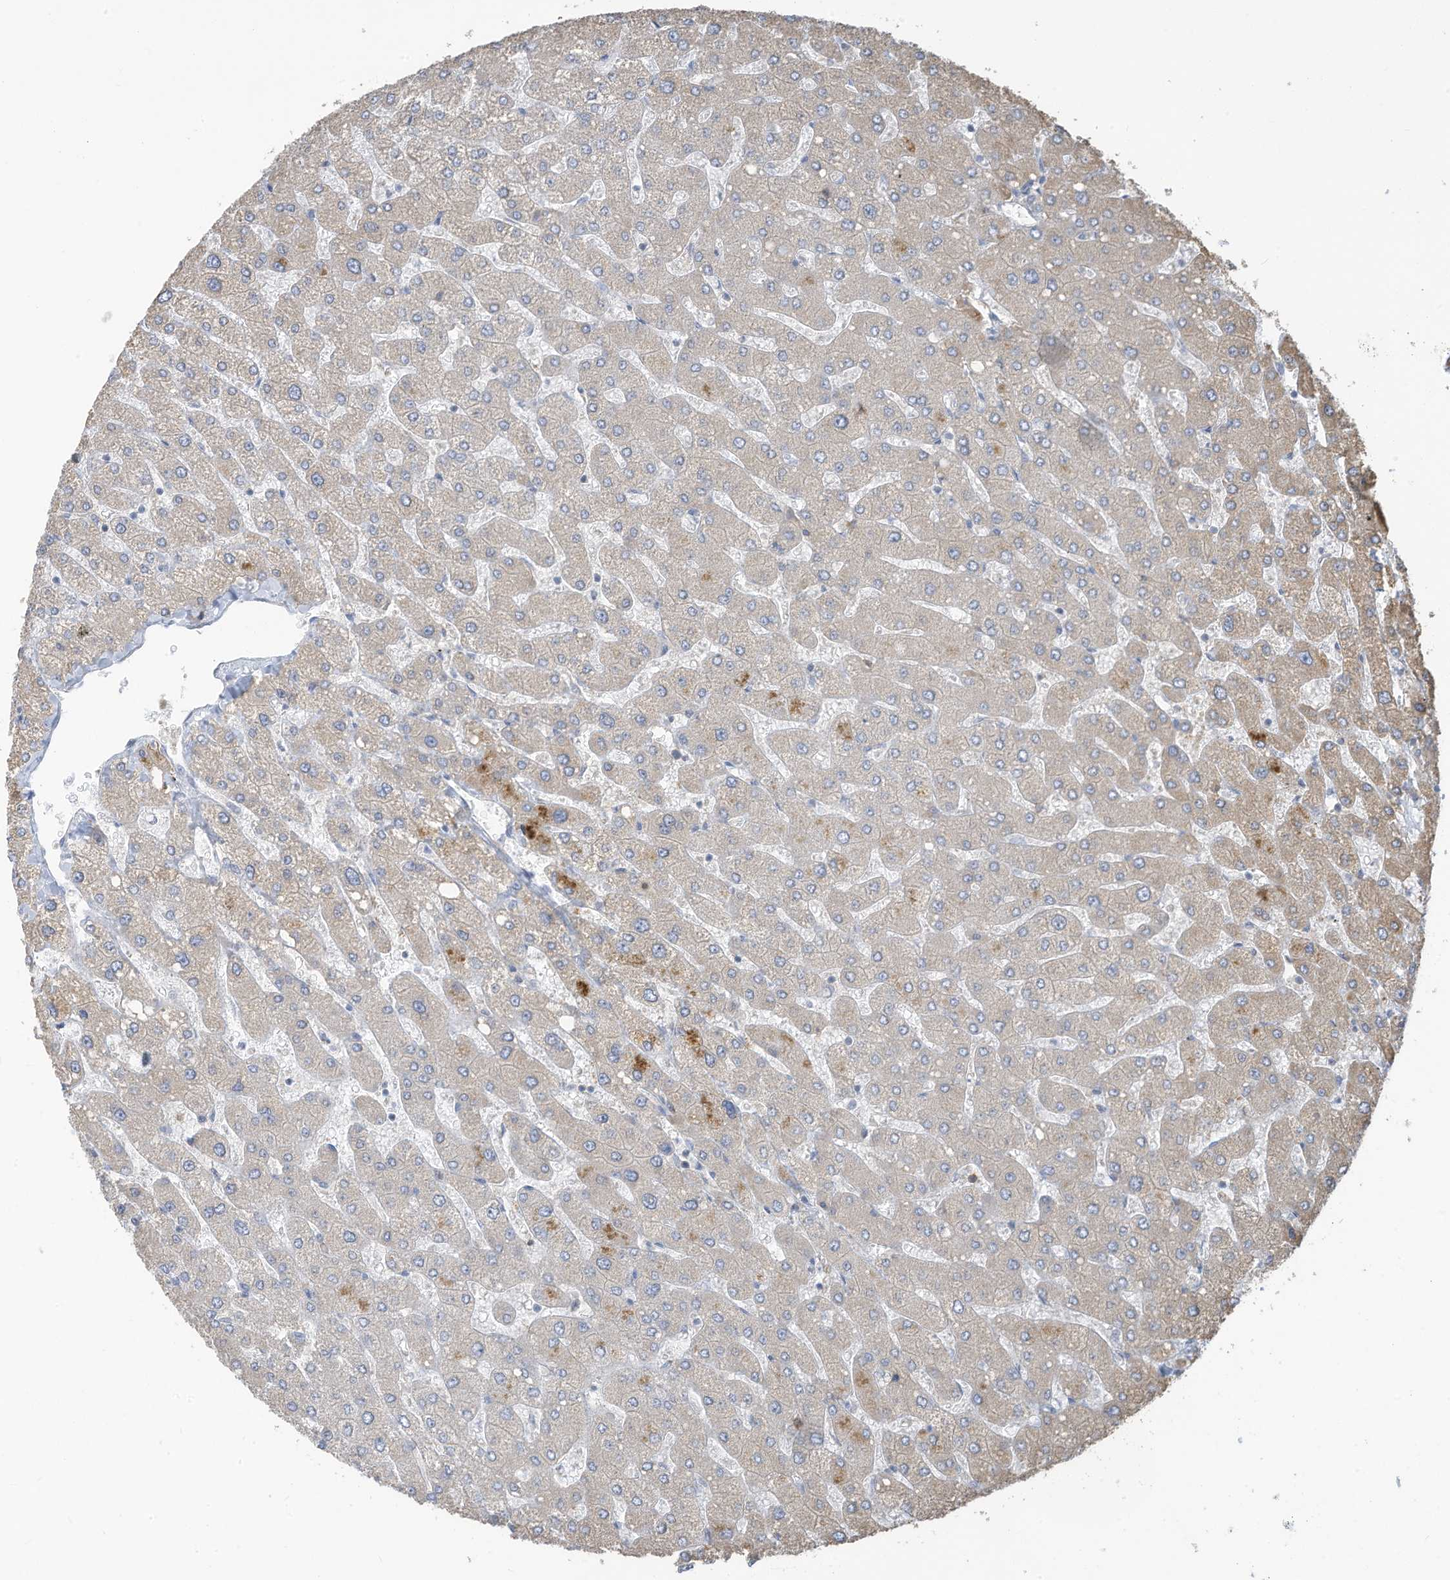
{"staining": {"intensity": "negative", "quantity": "none", "location": "none"}, "tissue": "liver", "cell_type": "Cholangiocytes", "image_type": "normal", "snomed": [{"axis": "morphology", "description": "Normal tissue, NOS"}, {"axis": "topography", "description": "Liver"}], "caption": "This is an immunohistochemistry (IHC) histopathology image of unremarkable human liver. There is no expression in cholangiocytes.", "gene": "SLC1A5", "patient": {"sex": "male", "age": 55}}